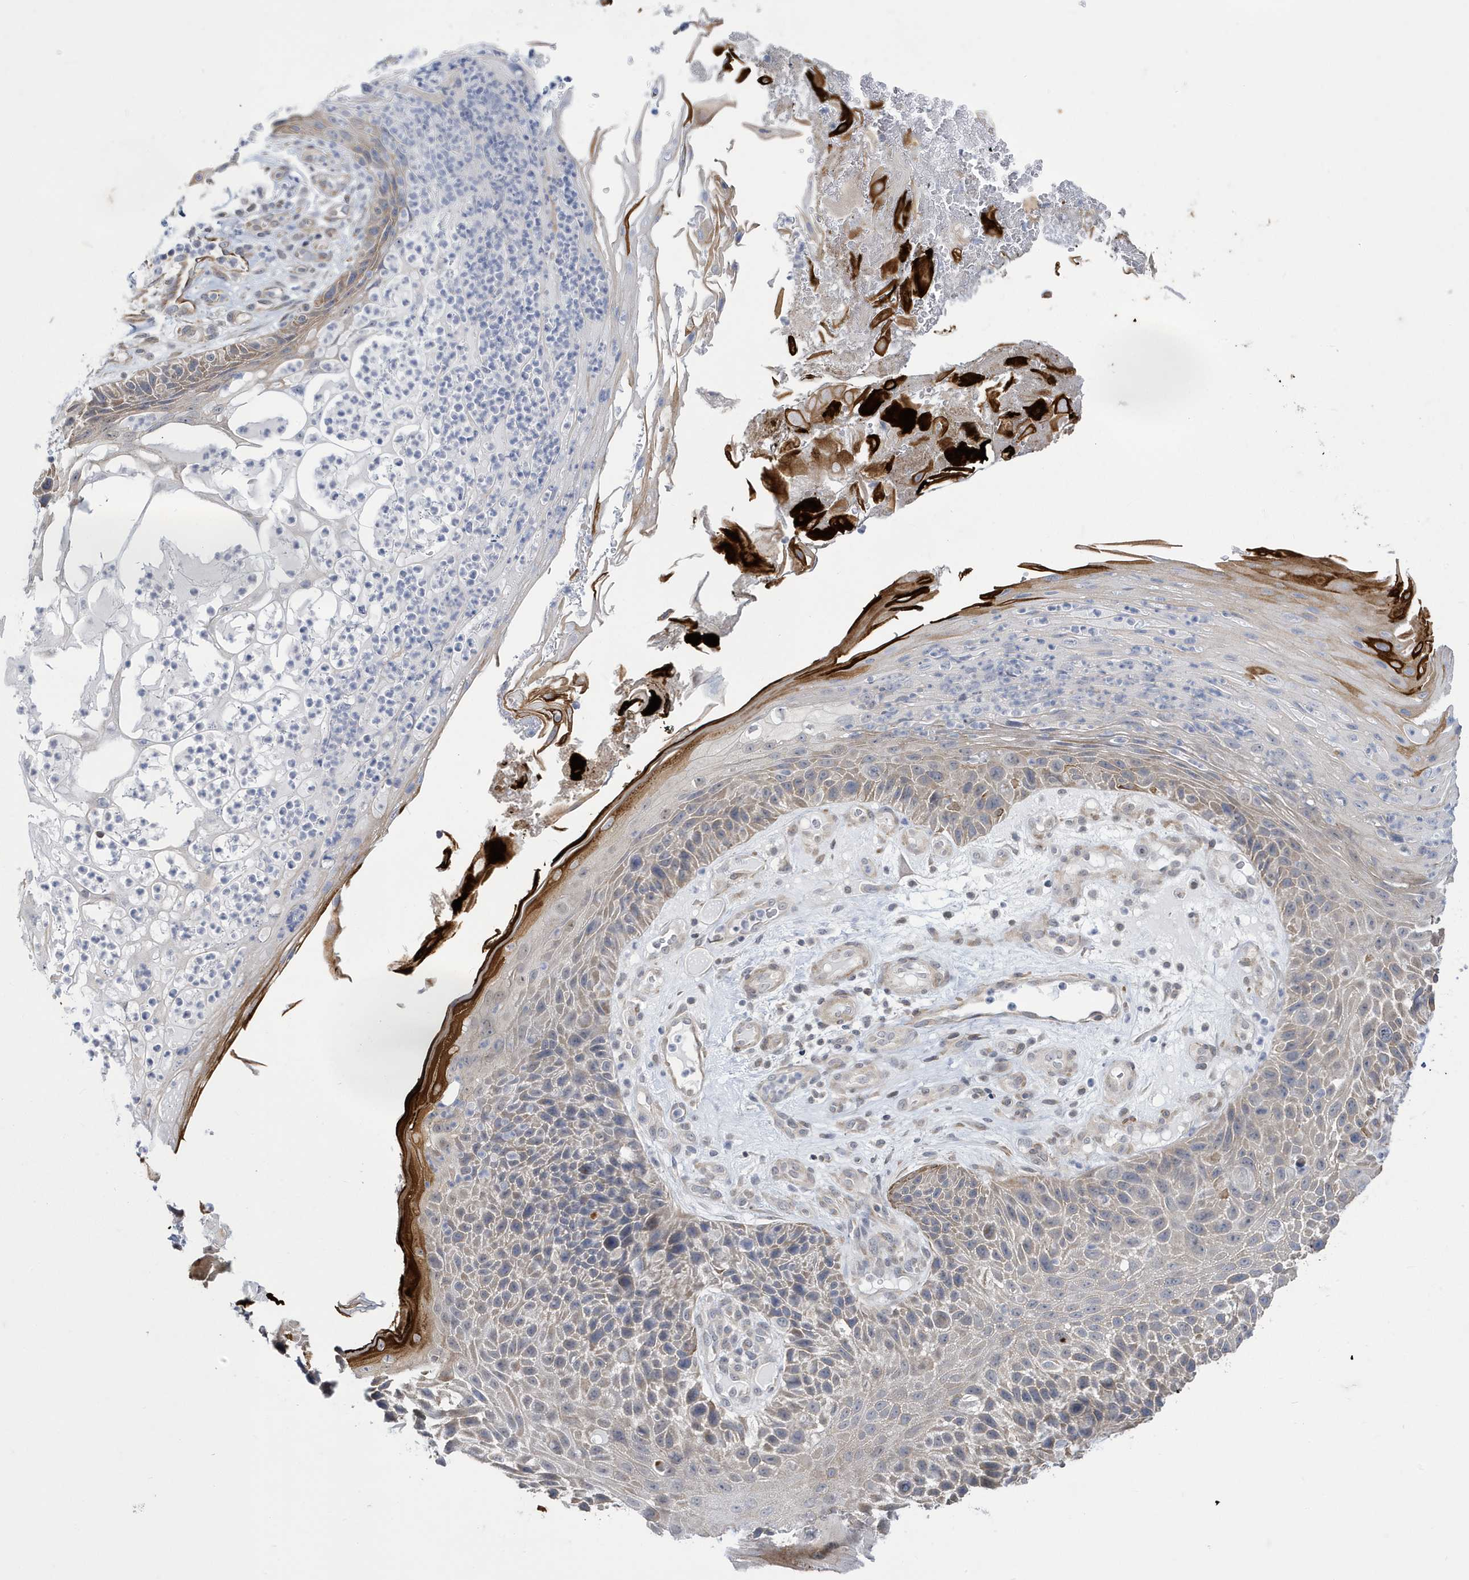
{"staining": {"intensity": "moderate", "quantity": "<25%", "location": "cytoplasmic/membranous"}, "tissue": "skin cancer", "cell_type": "Tumor cells", "image_type": "cancer", "snomed": [{"axis": "morphology", "description": "Squamous cell carcinoma, NOS"}, {"axis": "topography", "description": "Skin"}], "caption": "The immunohistochemical stain highlights moderate cytoplasmic/membranous positivity in tumor cells of squamous cell carcinoma (skin) tissue.", "gene": "ZNF654", "patient": {"sex": "female", "age": 88}}